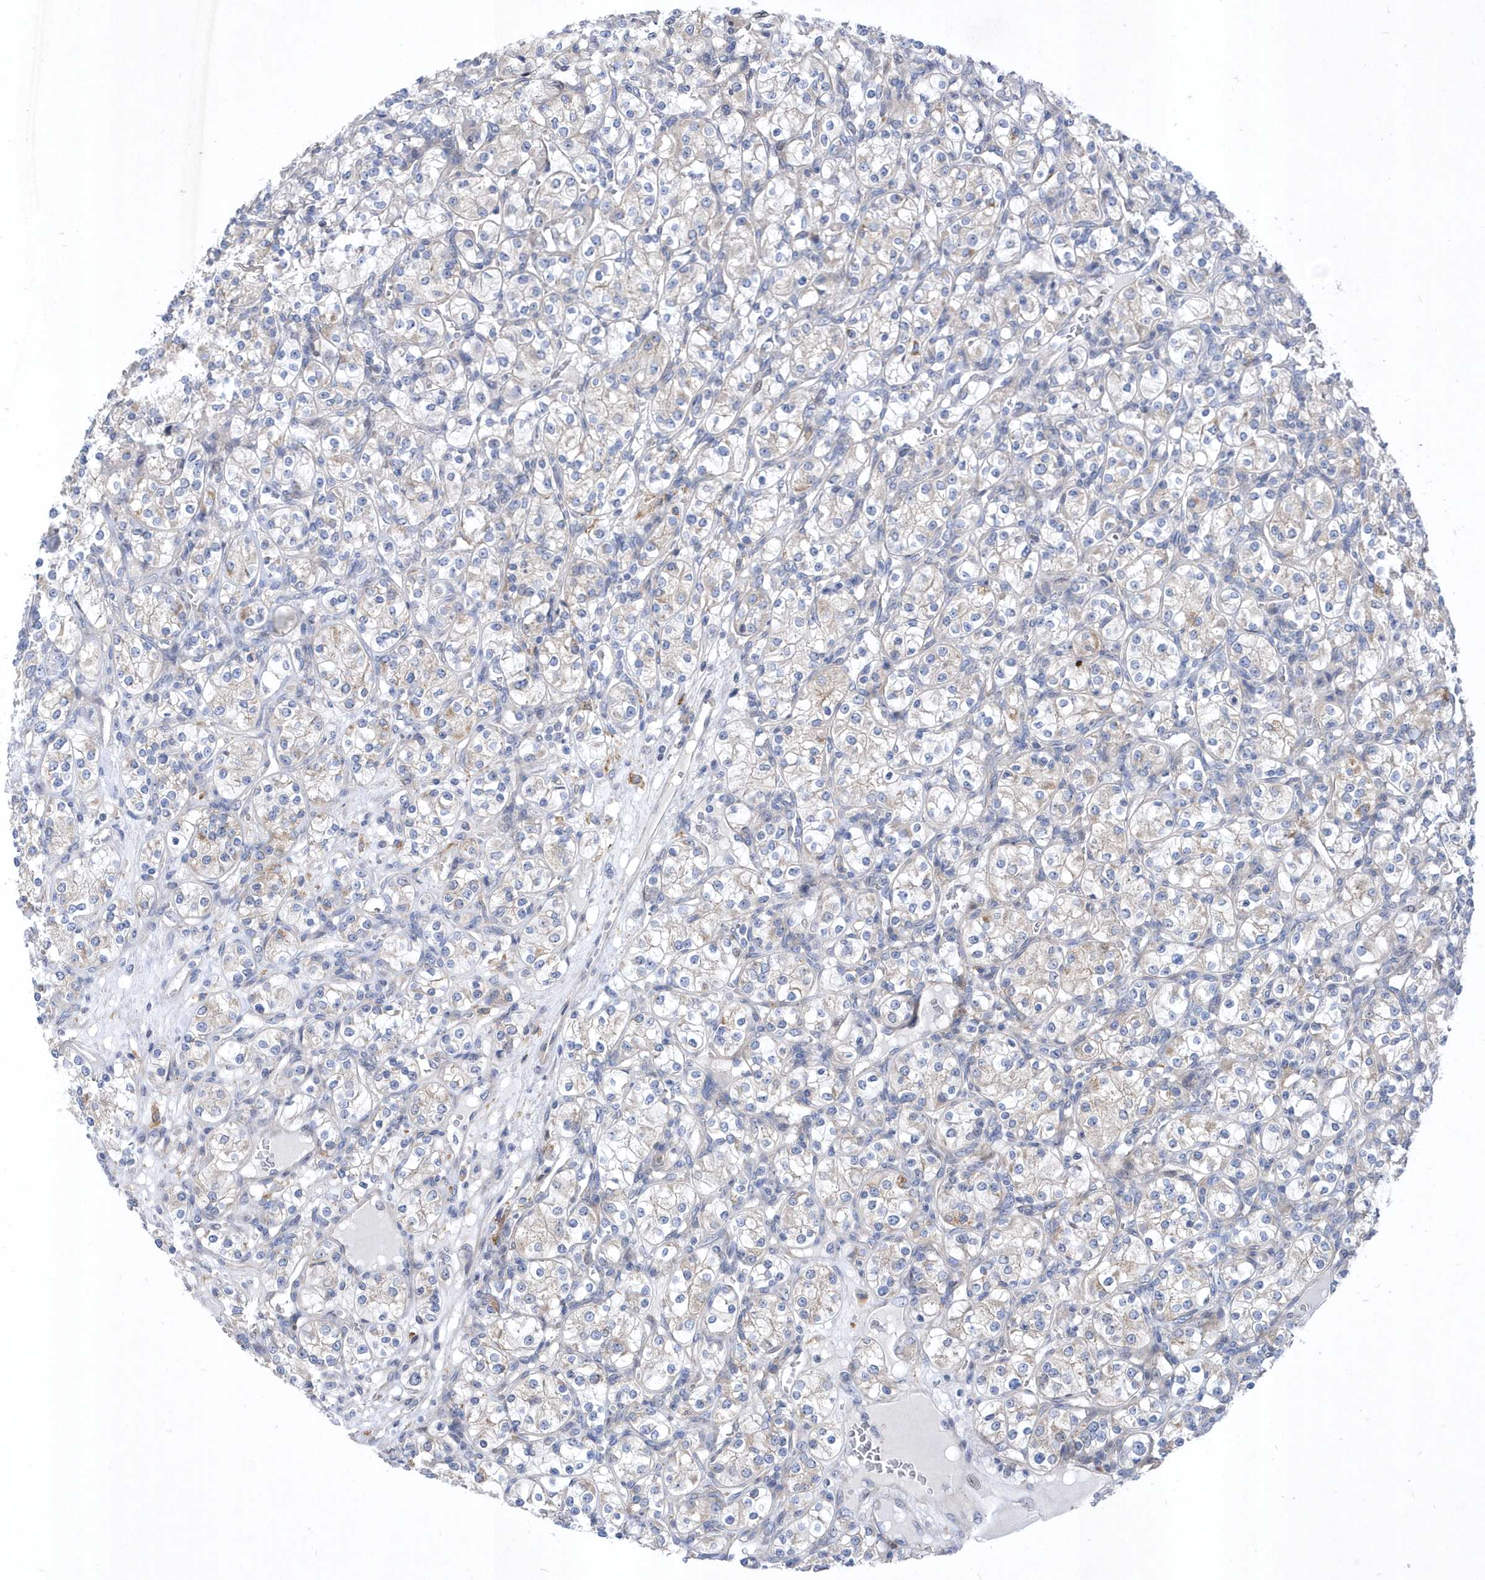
{"staining": {"intensity": "negative", "quantity": "none", "location": "none"}, "tissue": "renal cancer", "cell_type": "Tumor cells", "image_type": "cancer", "snomed": [{"axis": "morphology", "description": "Adenocarcinoma, NOS"}, {"axis": "topography", "description": "Kidney"}], "caption": "This photomicrograph is of adenocarcinoma (renal) stained with IHC to label a protein in brown with the nuclei are counter-stained blue. There is no positivity in tumor cells. Brightfield microscopy of immunohistochemistry (IHC) stained with DAB (brown) and hematoxylin (blue), captured at high magnification.", "gene": "LONRF2", "patient": {"sex": "male", "age": 77}}